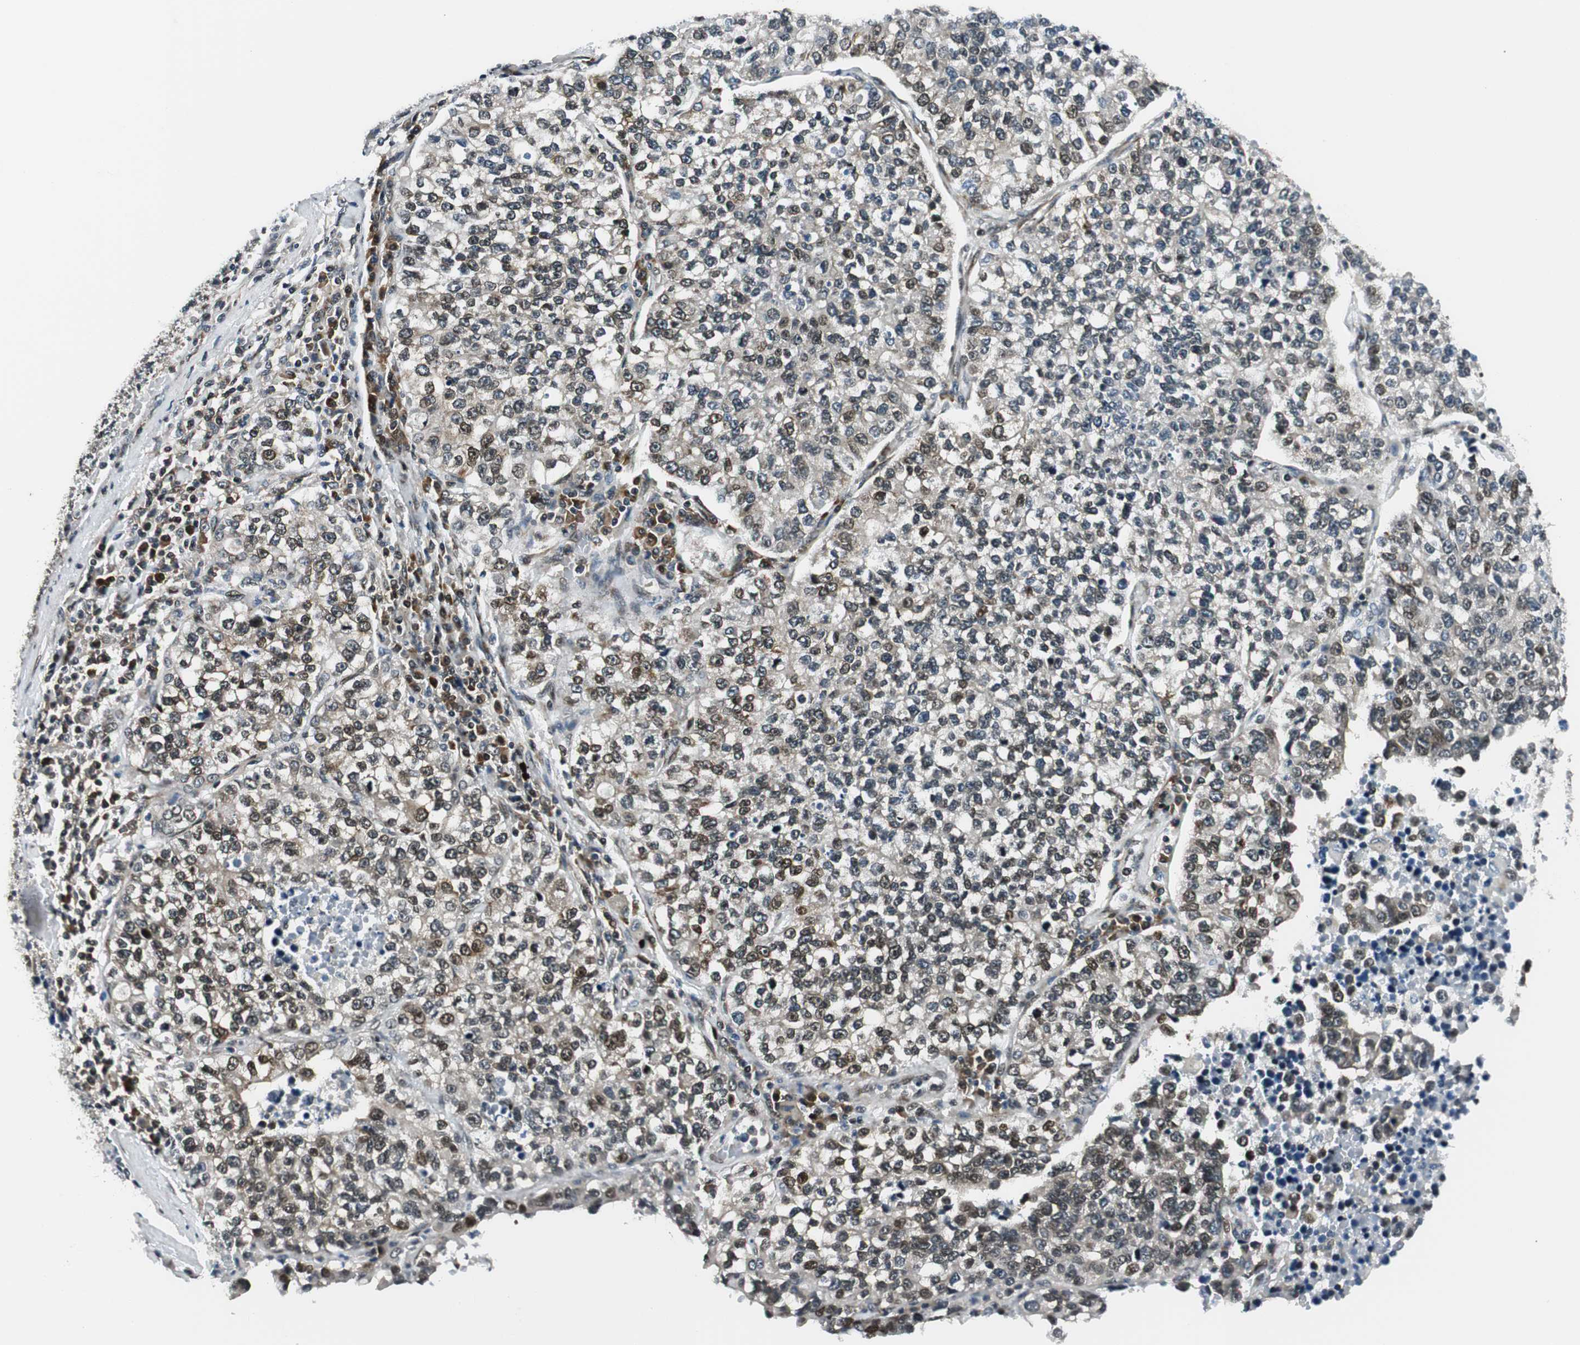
{"staining": {"intensity": "moderate", "quantity": "<25%", "location": "nuclear"}, "tissue": "lung cancer", "cell_type": "Tumor cells", "image_type": "cancer", "snomed": [{"axis": "morphology", "description": "Adenocarcinoma, NOS"}, {"axis": "topography", "description": "Lung"}], "caption": "This image reveals lung cancer stained with immunohistochemistry to label a protein in brown. The nuclear of tumor cells show moderate positivity for the protein. Nuclei are counter-stained blue.", "gene": "RING1", "patient": {"sex": "male", "age": 49}}